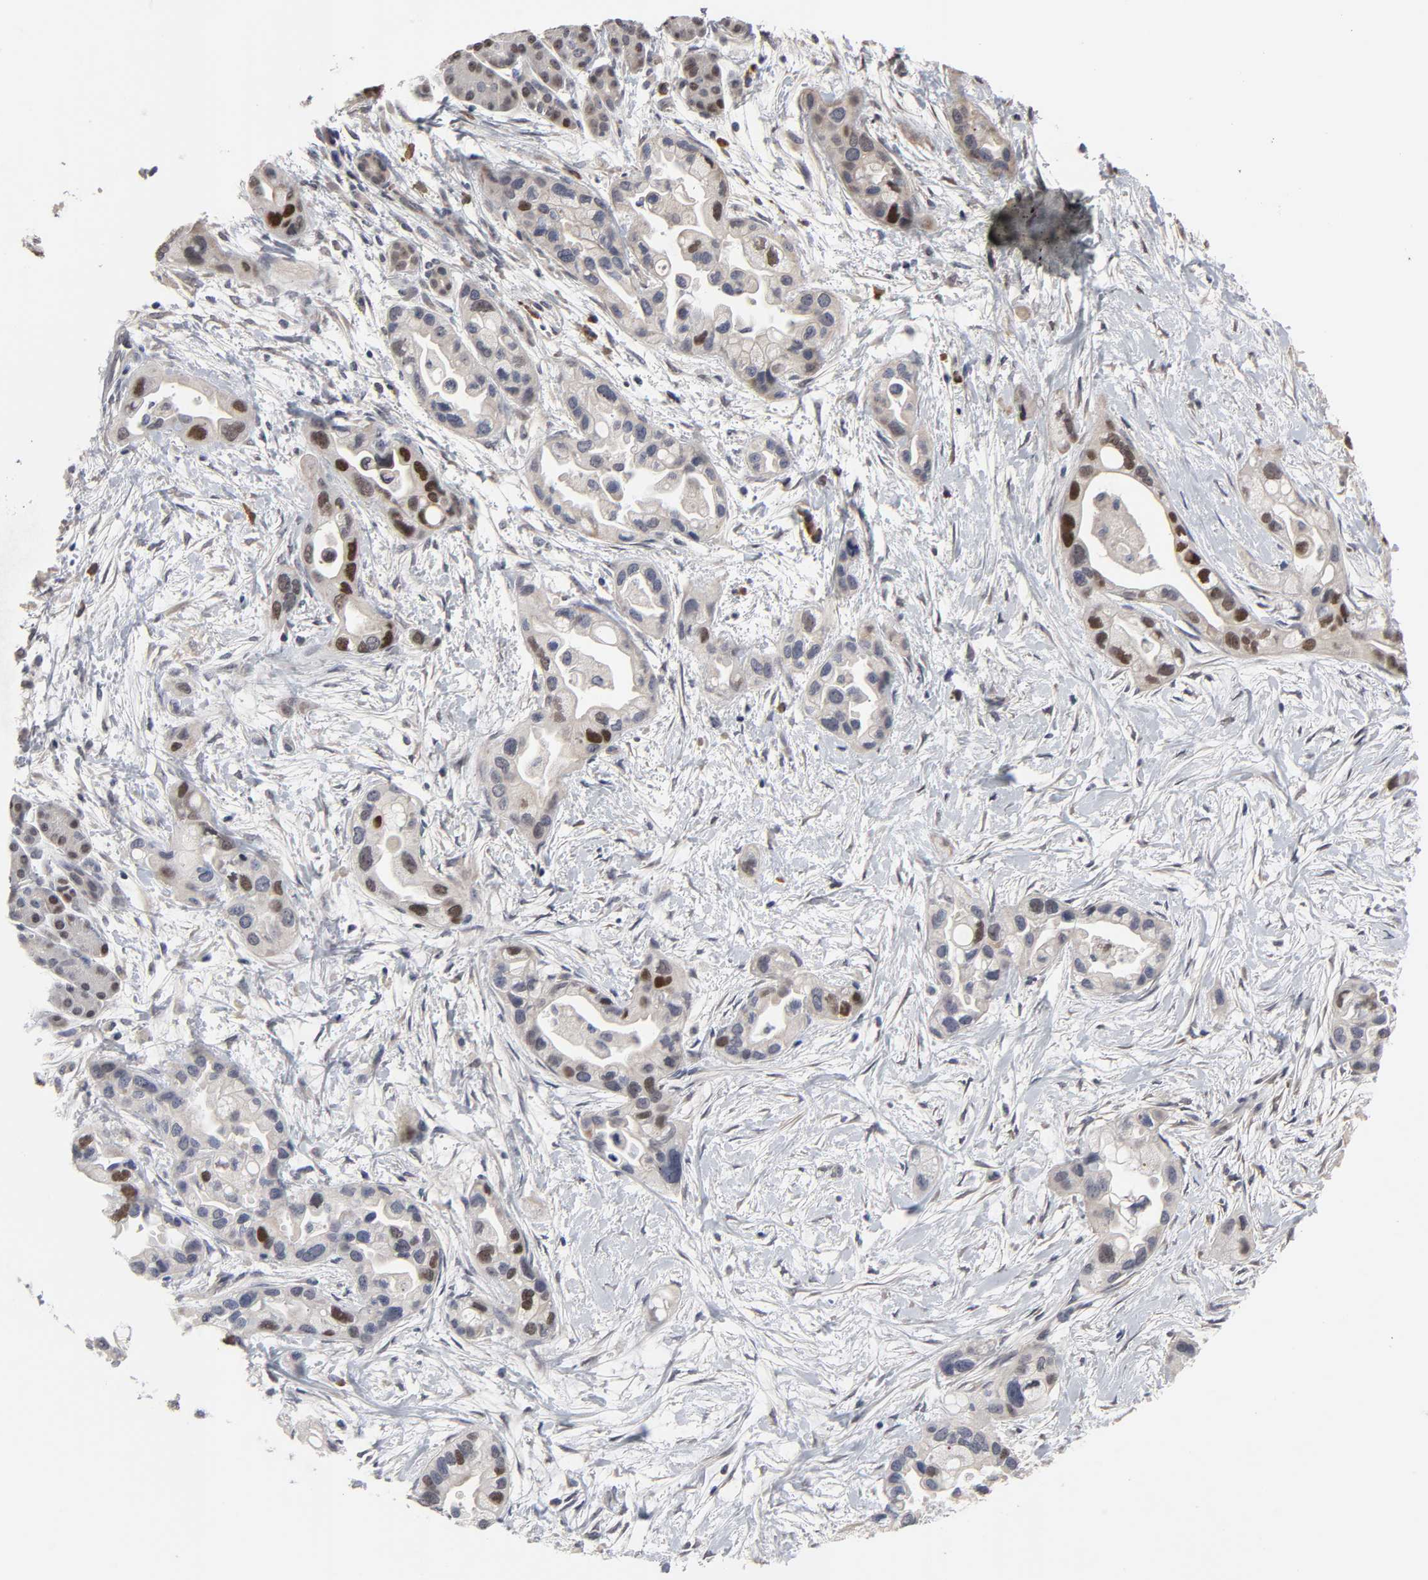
{"staining": {"intensity": "strong", "quantity": "25%-75%", "location": "cytoplasmic/membranous,nuclear"}, "tissue": "pancreatic cancer", "cell_type": "Tumor cells", "image_type": "cancer", "snomed": [{"axis": "morphology", "description": "Adenocarcinoma, NOS"}, {"axis": "topography", "description": "Pancreas"}], "caption": "An IHC photomicrograph of tumor tissue is shown. Protein staining in brown labels strong cytoplasmic/membranous and nuclear positivity in adenocarcinoma (pancreatic) within tumor cells.", "gene": "HNF4A", "patient": {"sex": "female", "age": 77}}